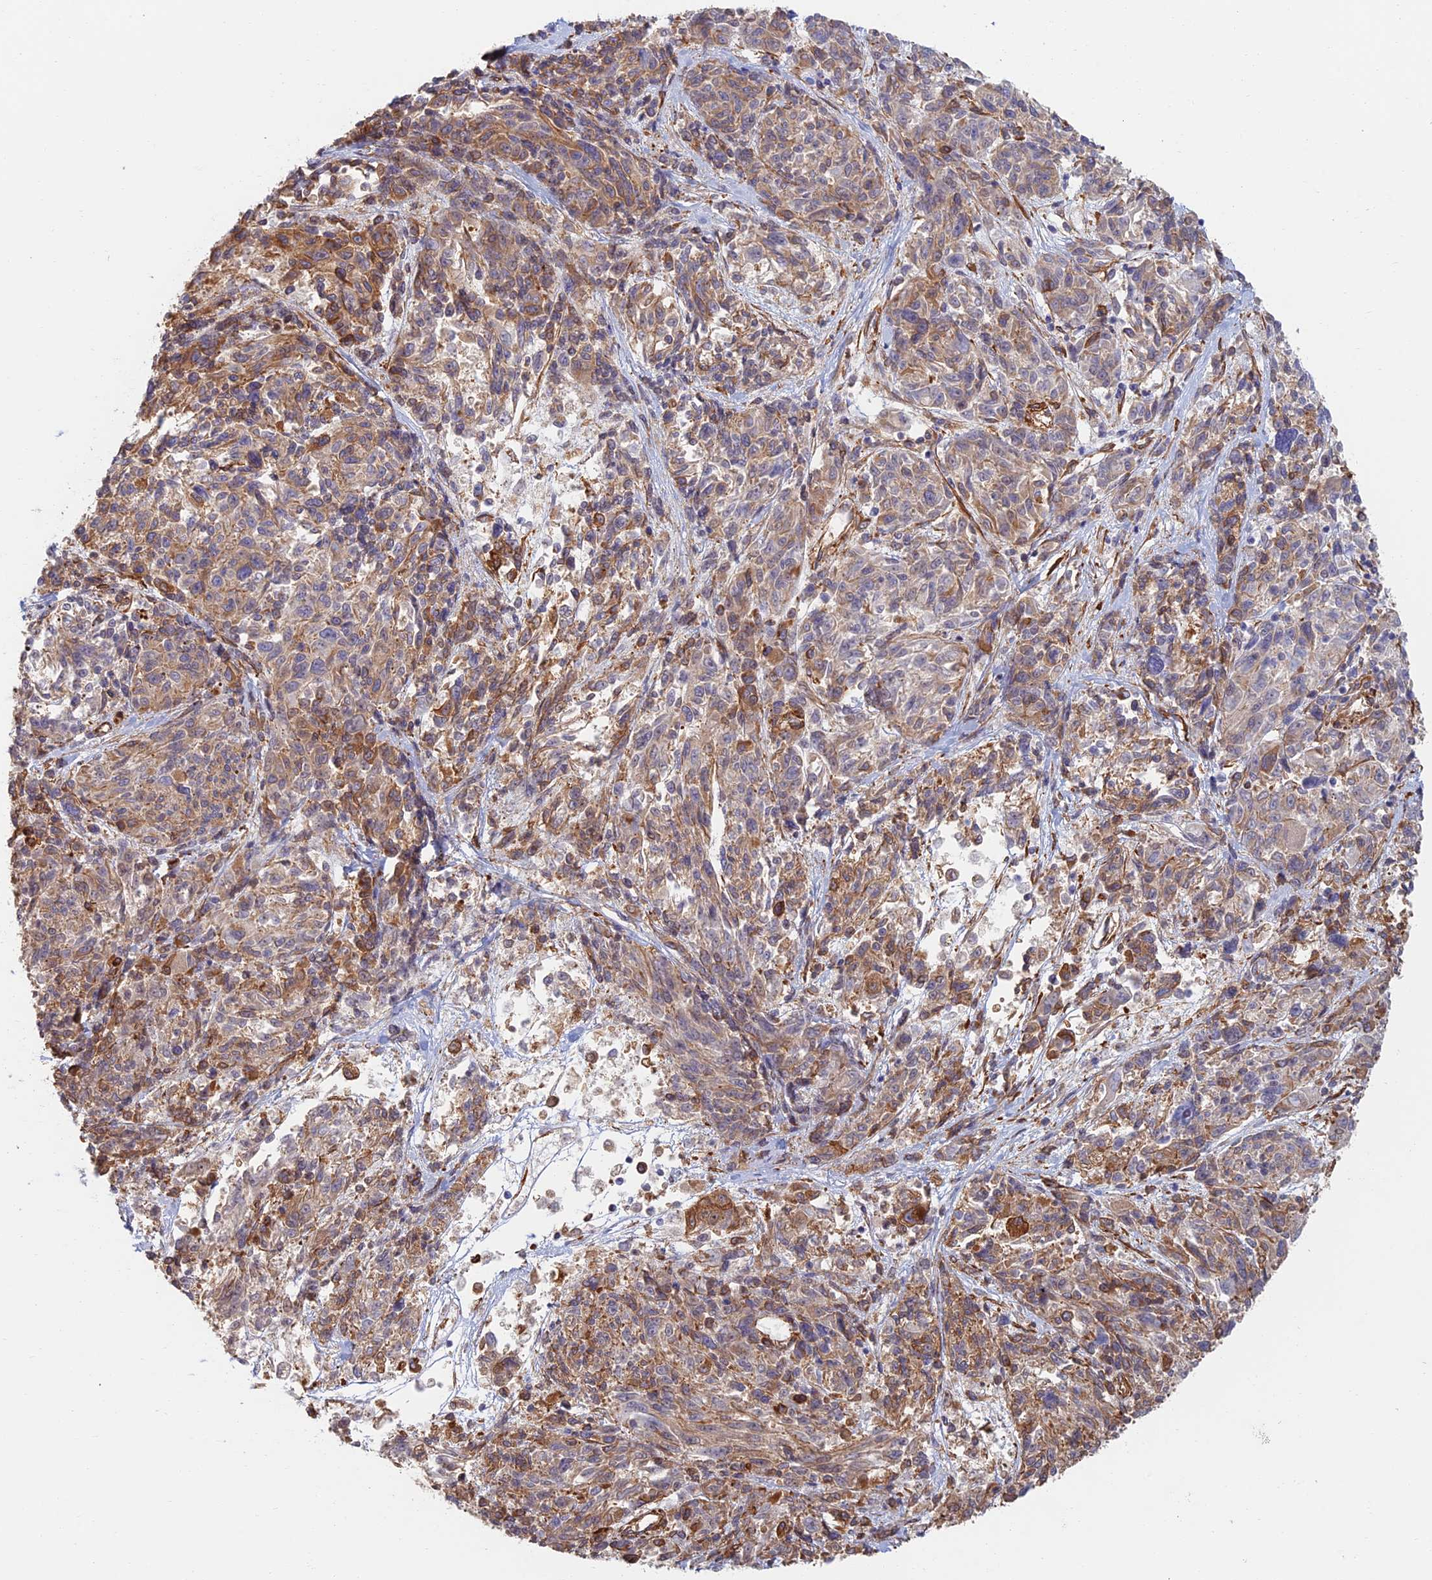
{"staining": {"intensity": "moderate", "quantity": "25%-75%", "location": "cytoplasmic/membranous"}, "tissue": "melanoma", "cell_type": "Tumor cells", "image_type": "cancer", "snomed": [{"axis": "morphology", "description": "Malignant melanoma, NOS"}, {"axis": "topography", "description": "Skin"}], "caption": "Tumor cells exhibit medium levels of moderate cytoplasmic/membranous expression in about 25%-75% of cells in malignant melanoma. (DAB = brown stain, brightfield microscopy at high magnification).", "gene": "PAK4", "patient": {"sex": "male", "age": 53}}